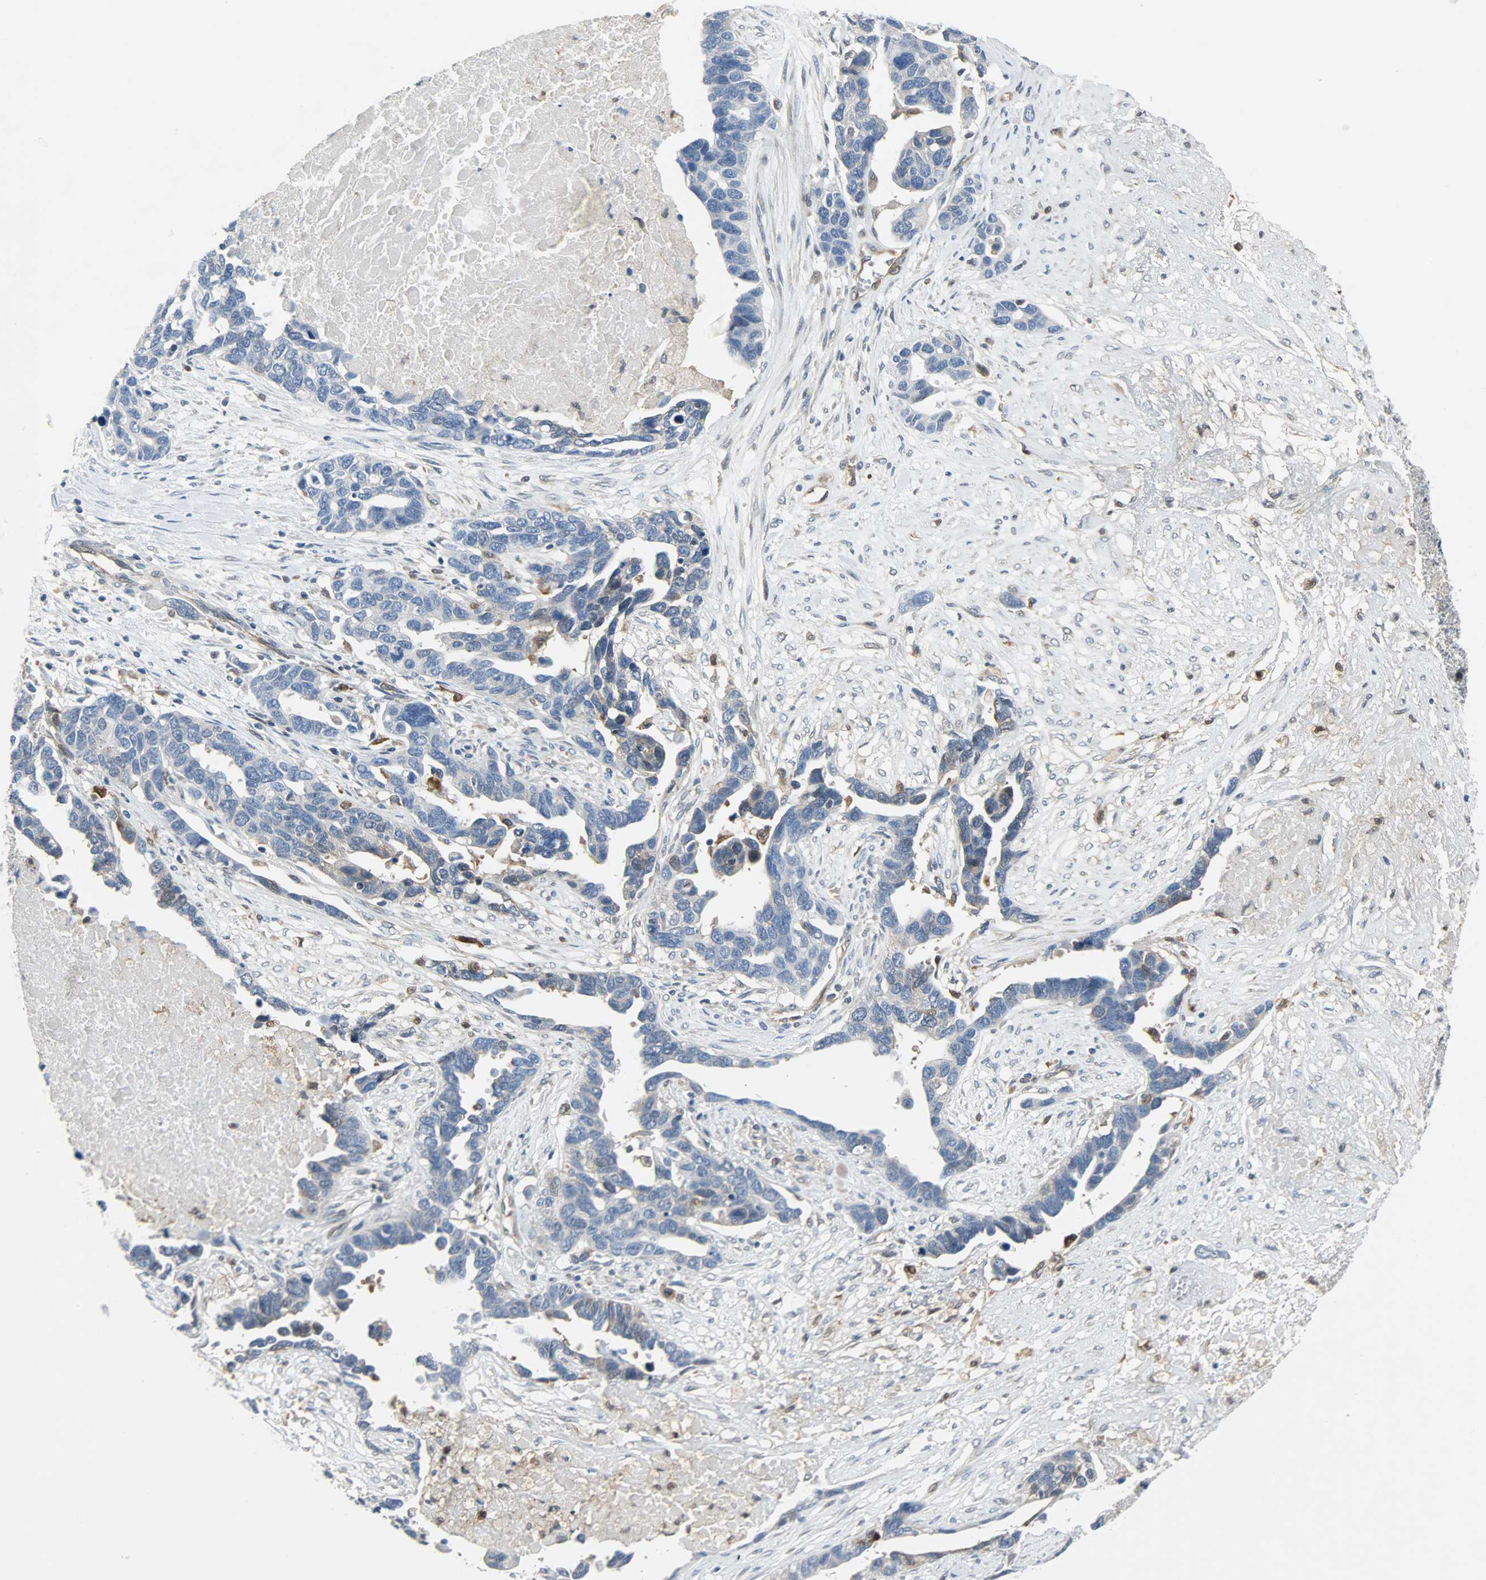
{"staining": {"intensity": "weak", "quantity": "<25%", "location": "cytoplasmic/membranous,nuclear"}, "tissue": "ovarian cancer", "cell_type": "Tumor cells", "image_type": "cancer", "snomed": [{"axis": "morphology", "description": "Cystadenocarcinoma, serous, NOS"}, {"axis": "topography", "description": "Ovary"}], "caption": "This is an immunohistochemistry photomicrograph of human ovarian cancer (serous cystadenocarcinoma). There is no positivity in tumor cells.", "gene": "EIF4EBP1", "patient": {"sex": "female", "age": 54}}